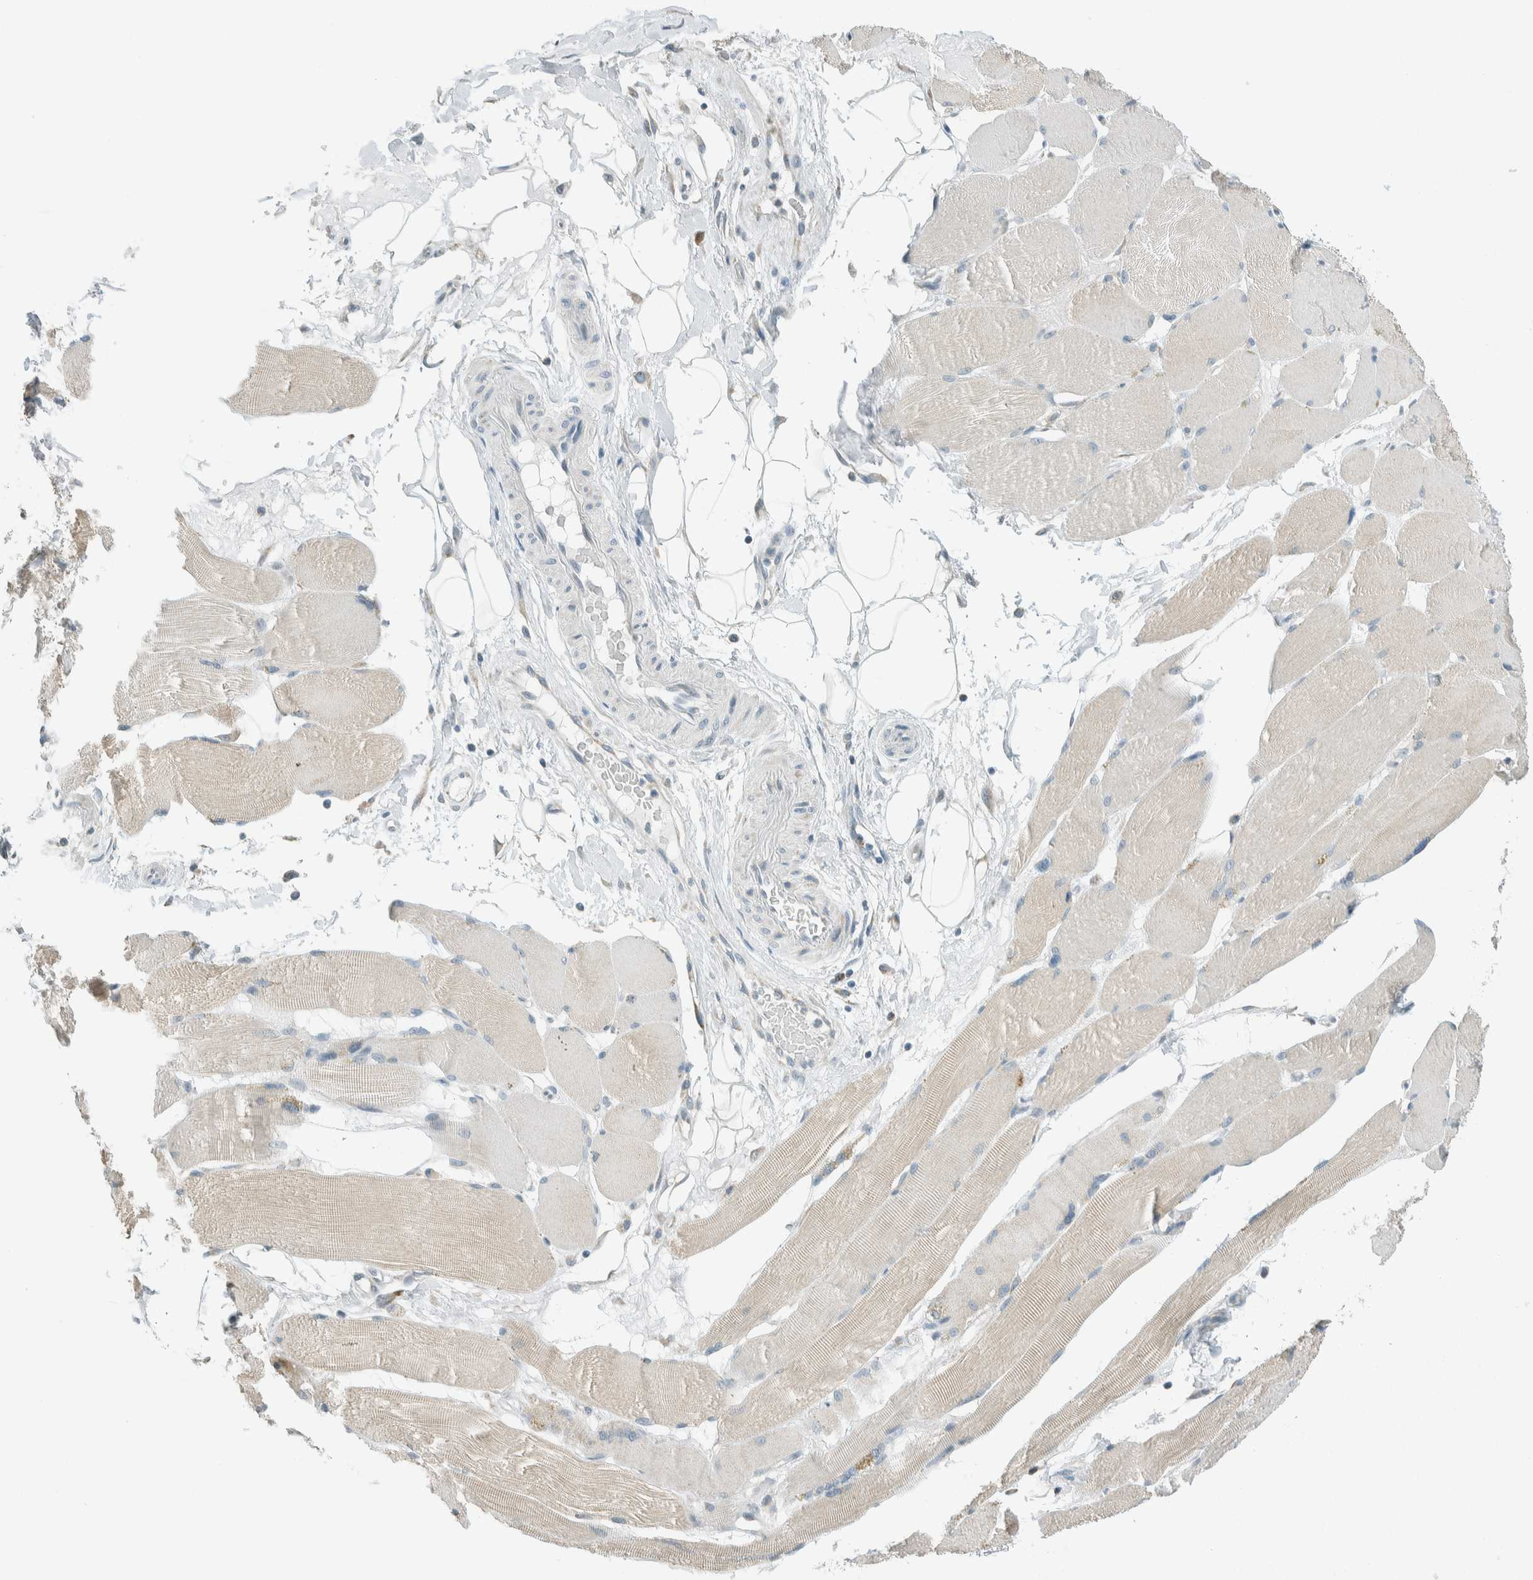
{"staining": {"intensity": "weak", "quantity": "<25%", "location": "cytoplasmic/membranous"}, "tissue": "skeletal muscle", "cell_type": "Myocytes", "image_type": "normal", "snomed": [{"axis": "morphology", "description": "Normal tissue, NOS"}, {"axis": "topography", "description": "Skin"}, {"axis": "topography", "description": "Skeletal muscle"}], "caption": "Myocytes are negative for protein expression in normal human skeletal muscle. Nuclei are stained in blue.", "gene": "AARSD1", "patient": {"sex": "male", "age": 83}}